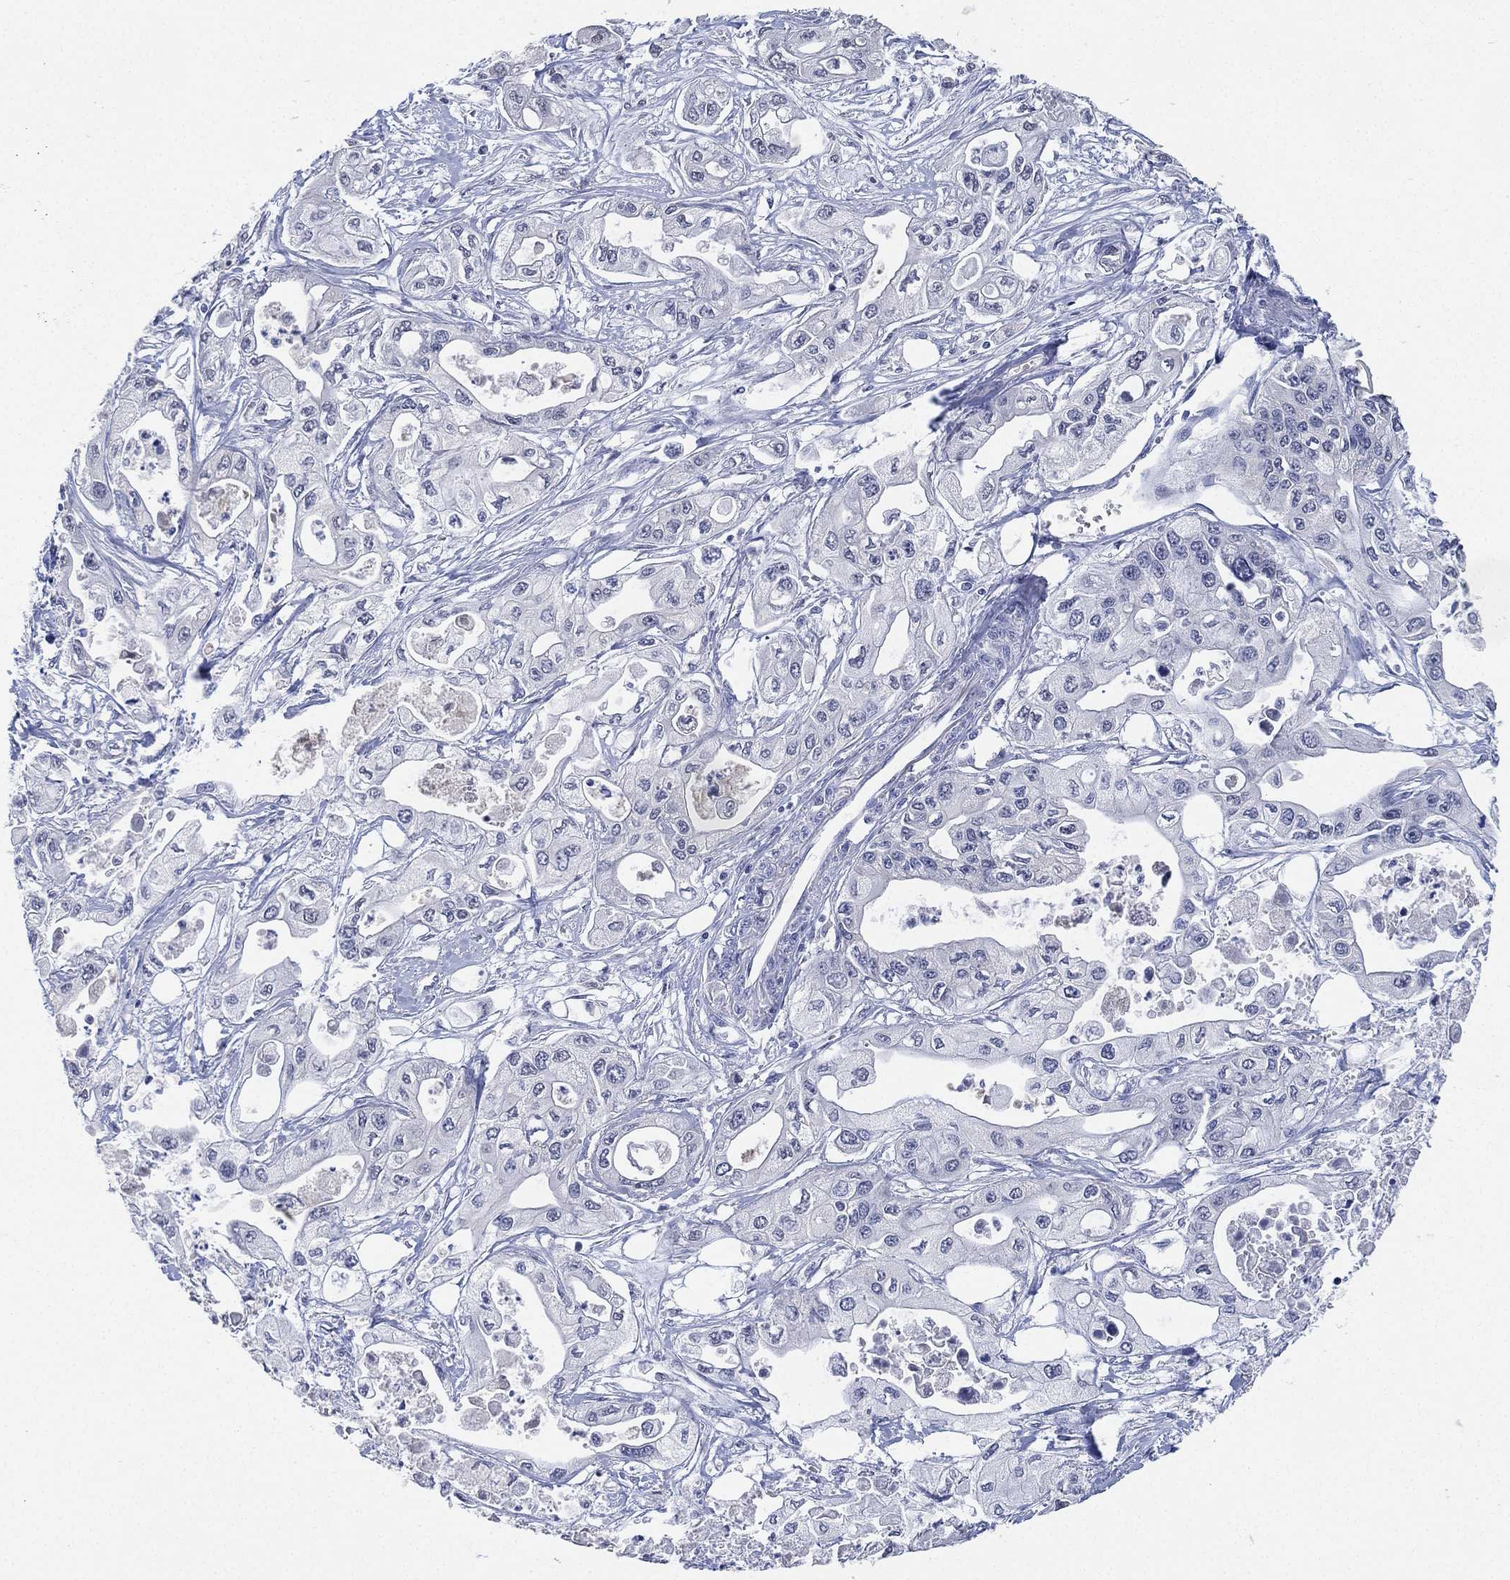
{"staining": {"intensity": "negative", "quantity": "none", "location": "none"}, "tissue": "pancreatic cancer", "cell_type": "Tumor cells", "image_type": "cancer", "snomed": [{"axis": "morphology", "description": "Adenocarcinoma, NOS"}, {"axis": "topography", "description": "Pancreas"}], "caption": "Histopathology image shows no protein expression in tumor cells of pancreatic cancer (adenocarcinoma) tissue.", "gene": "IYD", "patient": {"sex": "male", "age": 70}}